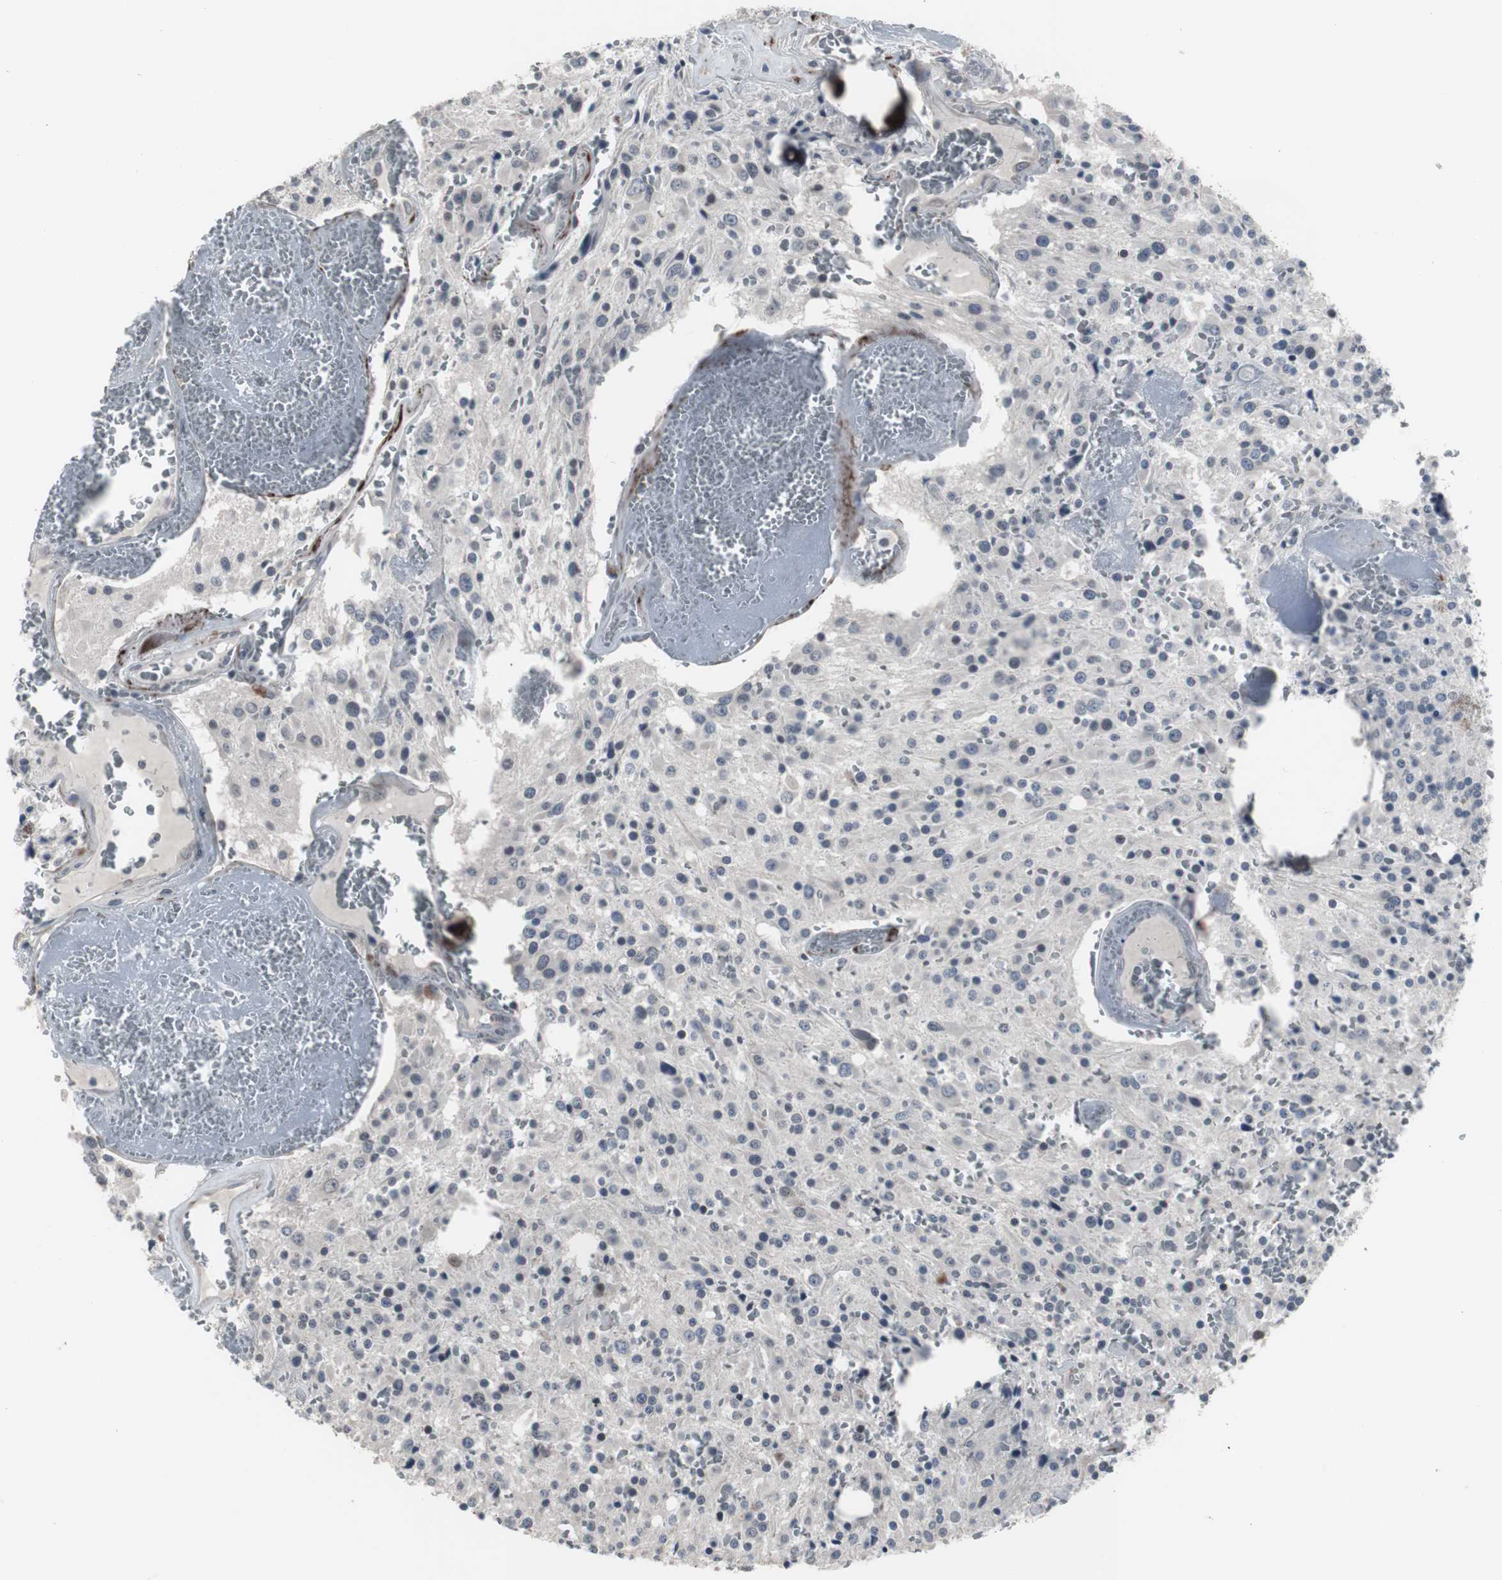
{"staining": {"intensity": "negative", "quantity": "none", "location": "none"}, "tissue": "glioma", "cell_type": "Tumor cells", "image_type": "cancer", "snomed": [{"axis": "morphology", "description": "Glioma, malignant, Low grade"}, {"axis": "topography", "description": "Brain"}], "caption": "This is an immunohistochemistry (IHC) photomicrograph of human malignant glioma (low-grade). There is no positivity in tumor cells.", "gene": "FOXP4", "patient": {"sex": "male", "age": 58}}